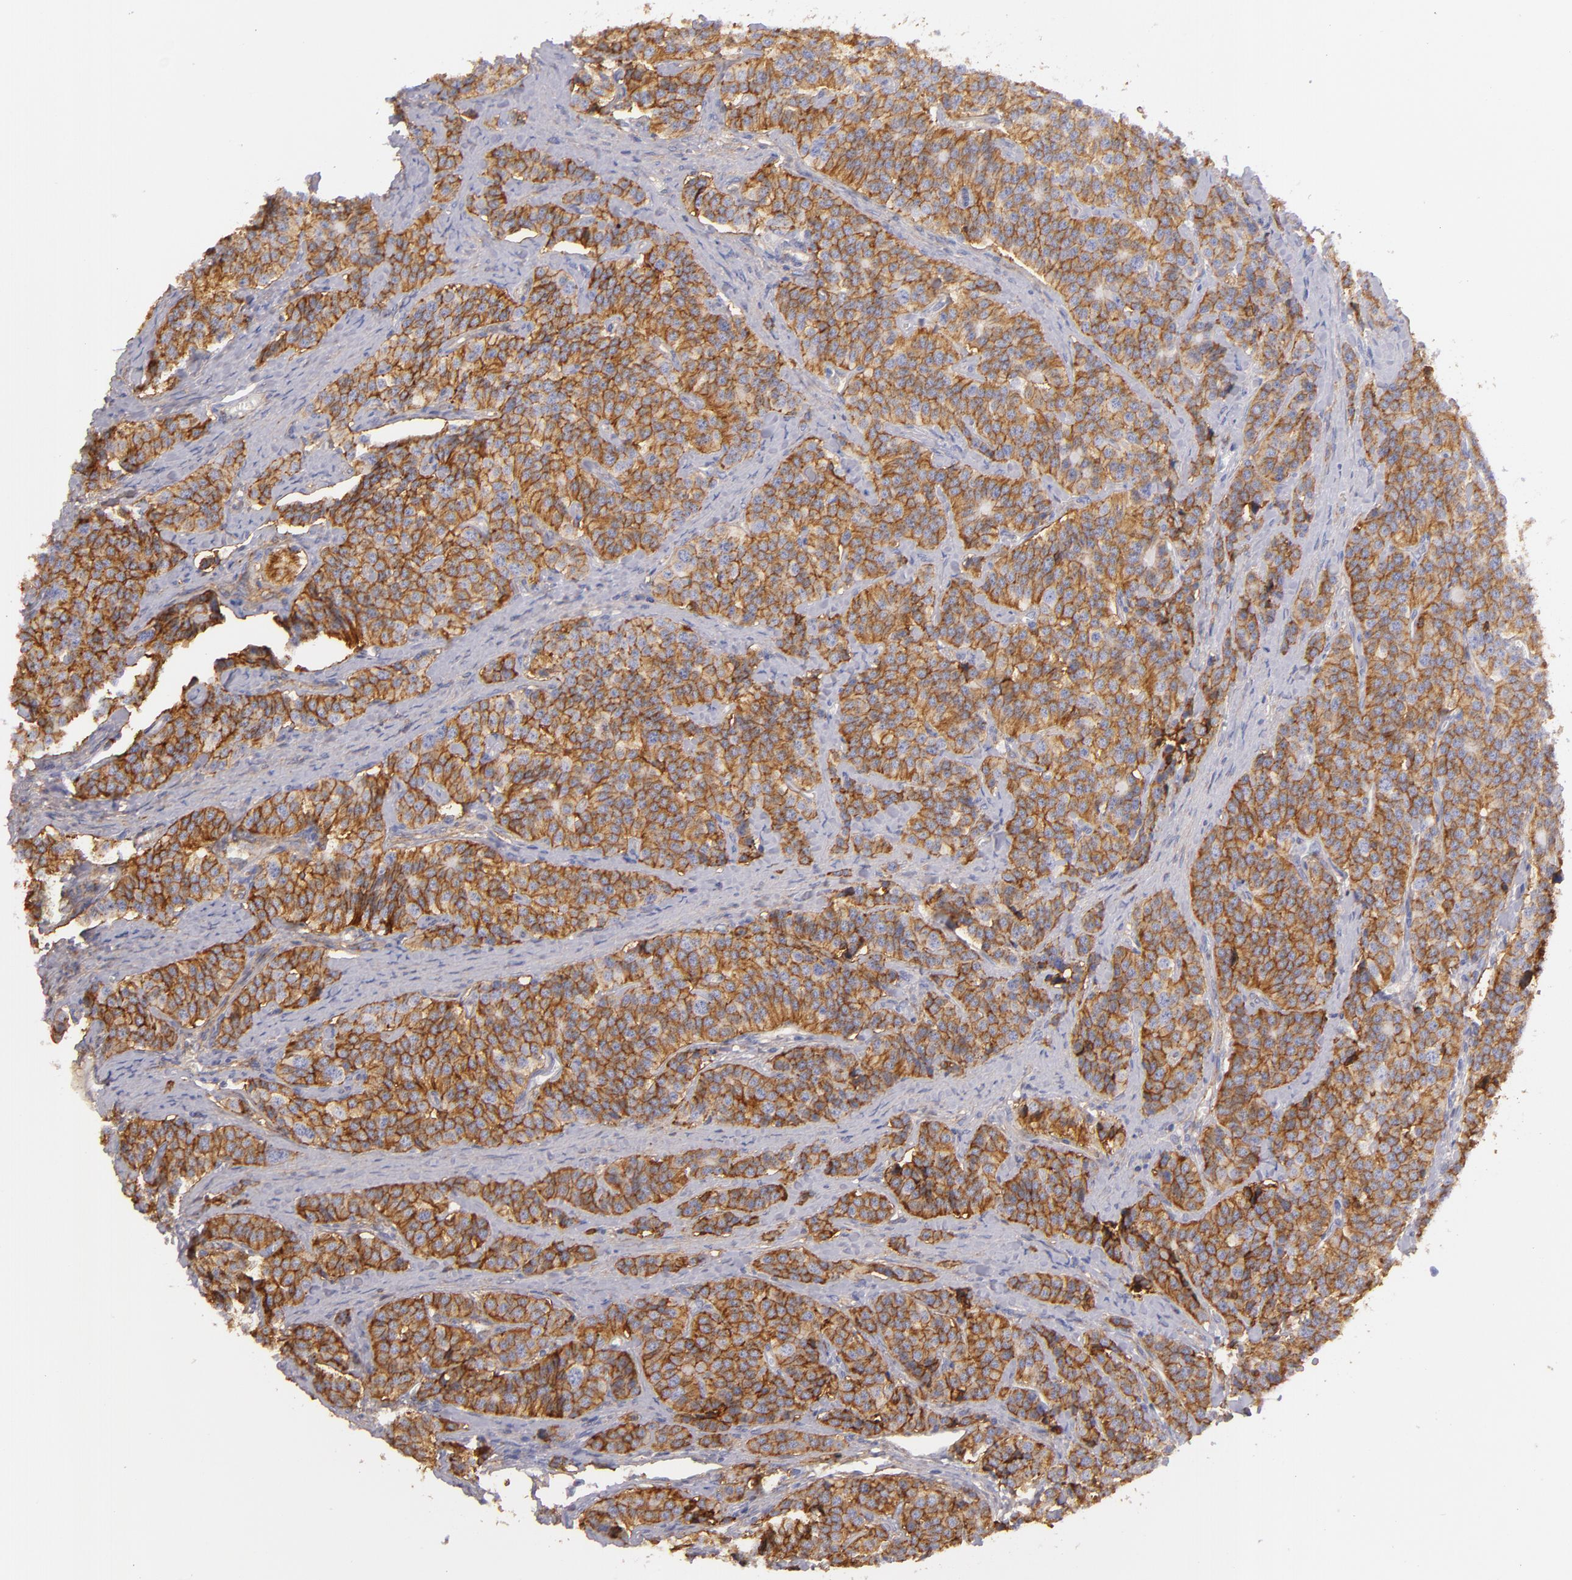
{"staining": {"intensity": "moderate", "quantity": ">75%", "location": "cytoplasmic/membranous"}, "tissue": "carcinoid", "cell_type": "Tumor cells", "image_type": "cancer", "snomed": [{"axis": "morphology", "description": "Carcinoid, malignant, NOS"}, {"axis": "topography", "description": "Small intestine"}], "caption": "The micrograph shows immunohistochemical staining of carcinoid. There is moderate cytoplasmic/membranous expression is present in about >75% of tumor cells.", "gene": "CD151", "patient": {"sex": "male", "age": 63}}